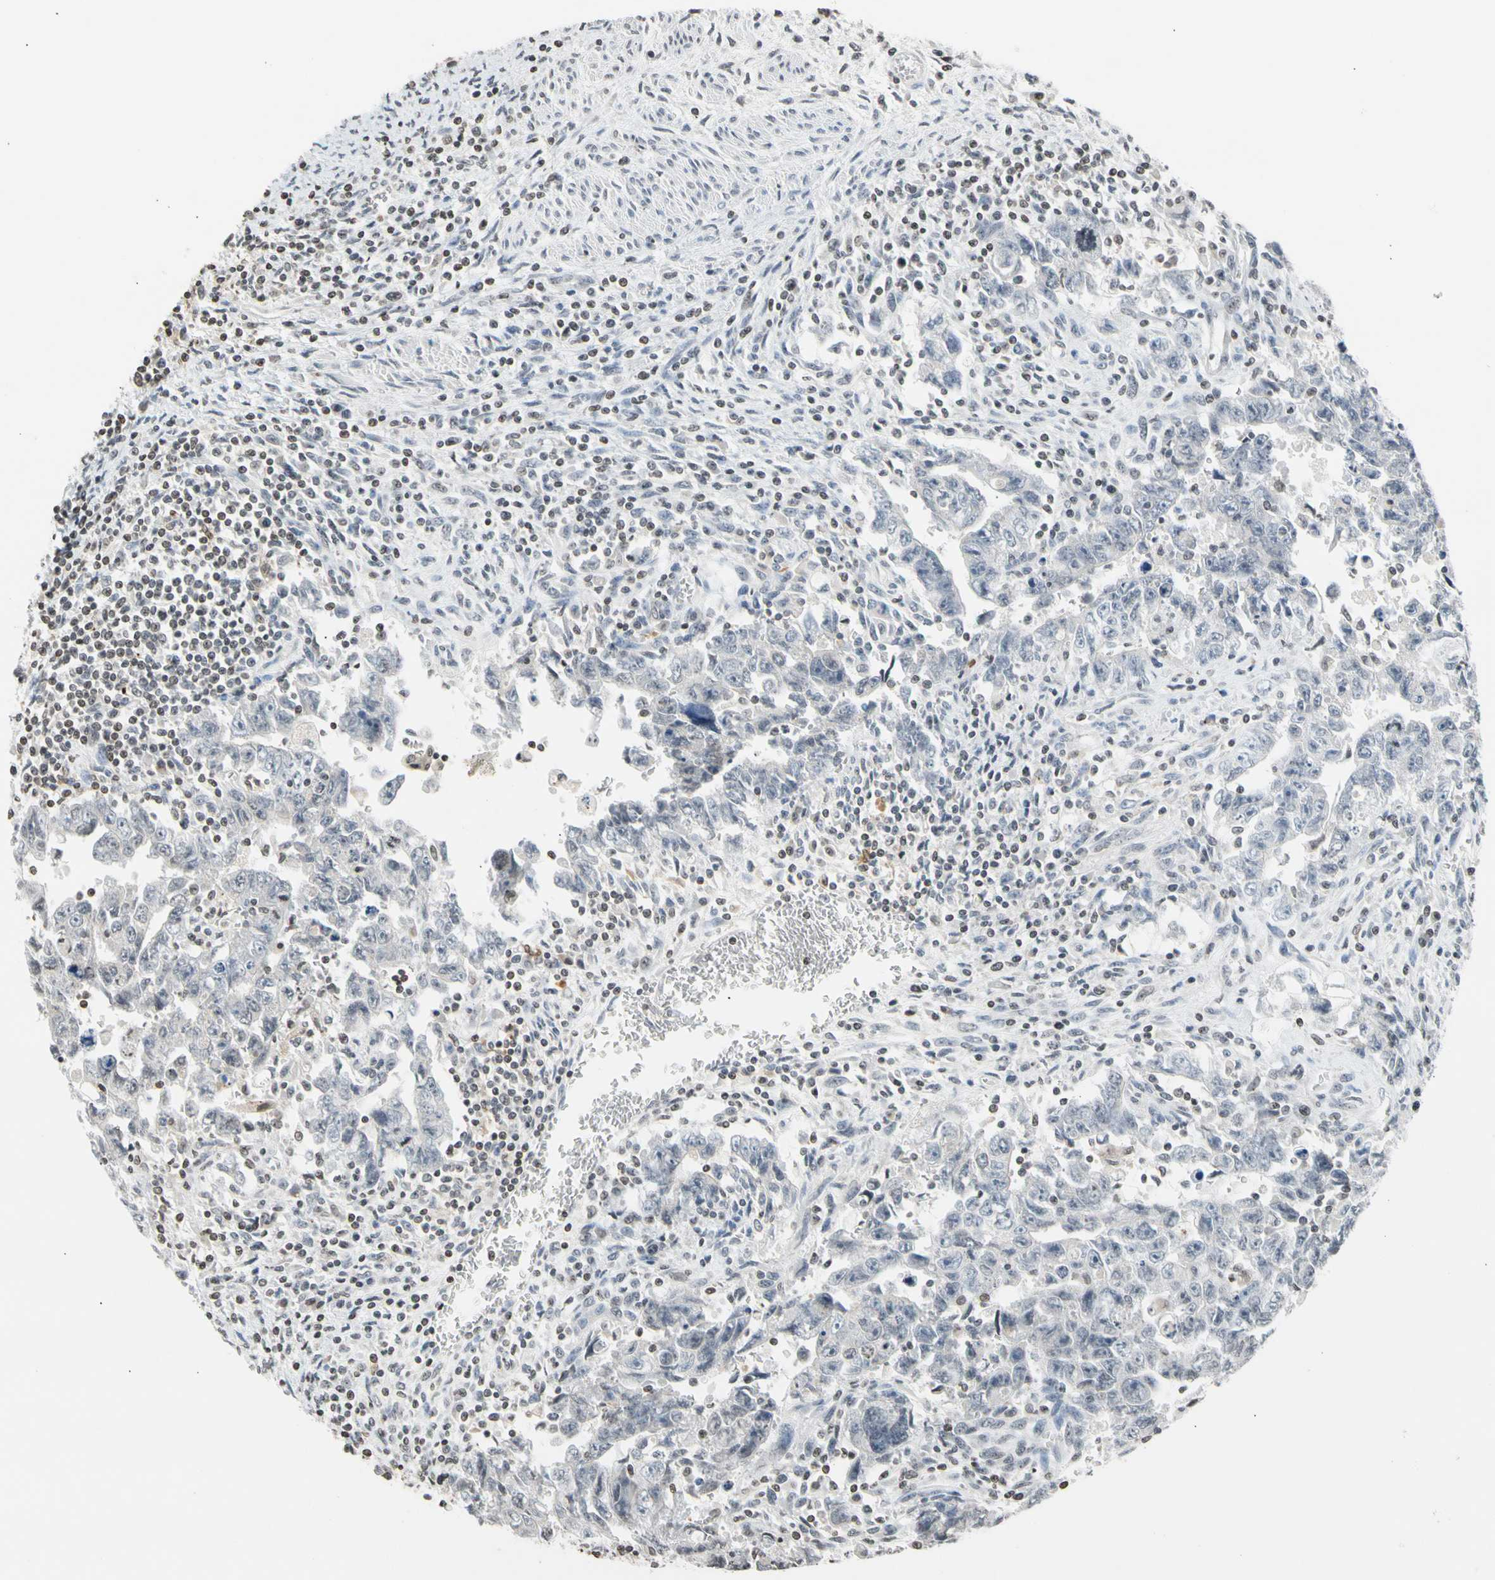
{"staining": {"intensity": "negative", "quantity": "none", "location": "none"}, "tissue": "testis cancer", "cell_type": "Tumor cells", "image_type": "cancer", "snomed": [{"axis": "morphology", "description": "Carcinoma, Embryonal, NOS"}, {"axis": "topography", "description": "Testis"}], "caption": "Photomicrograph shows no protein staining in tumor cells of testis embryonal carcinoma tissue.", "gene": "GPX4", "patient": {"sex": "male", "age": 28}}